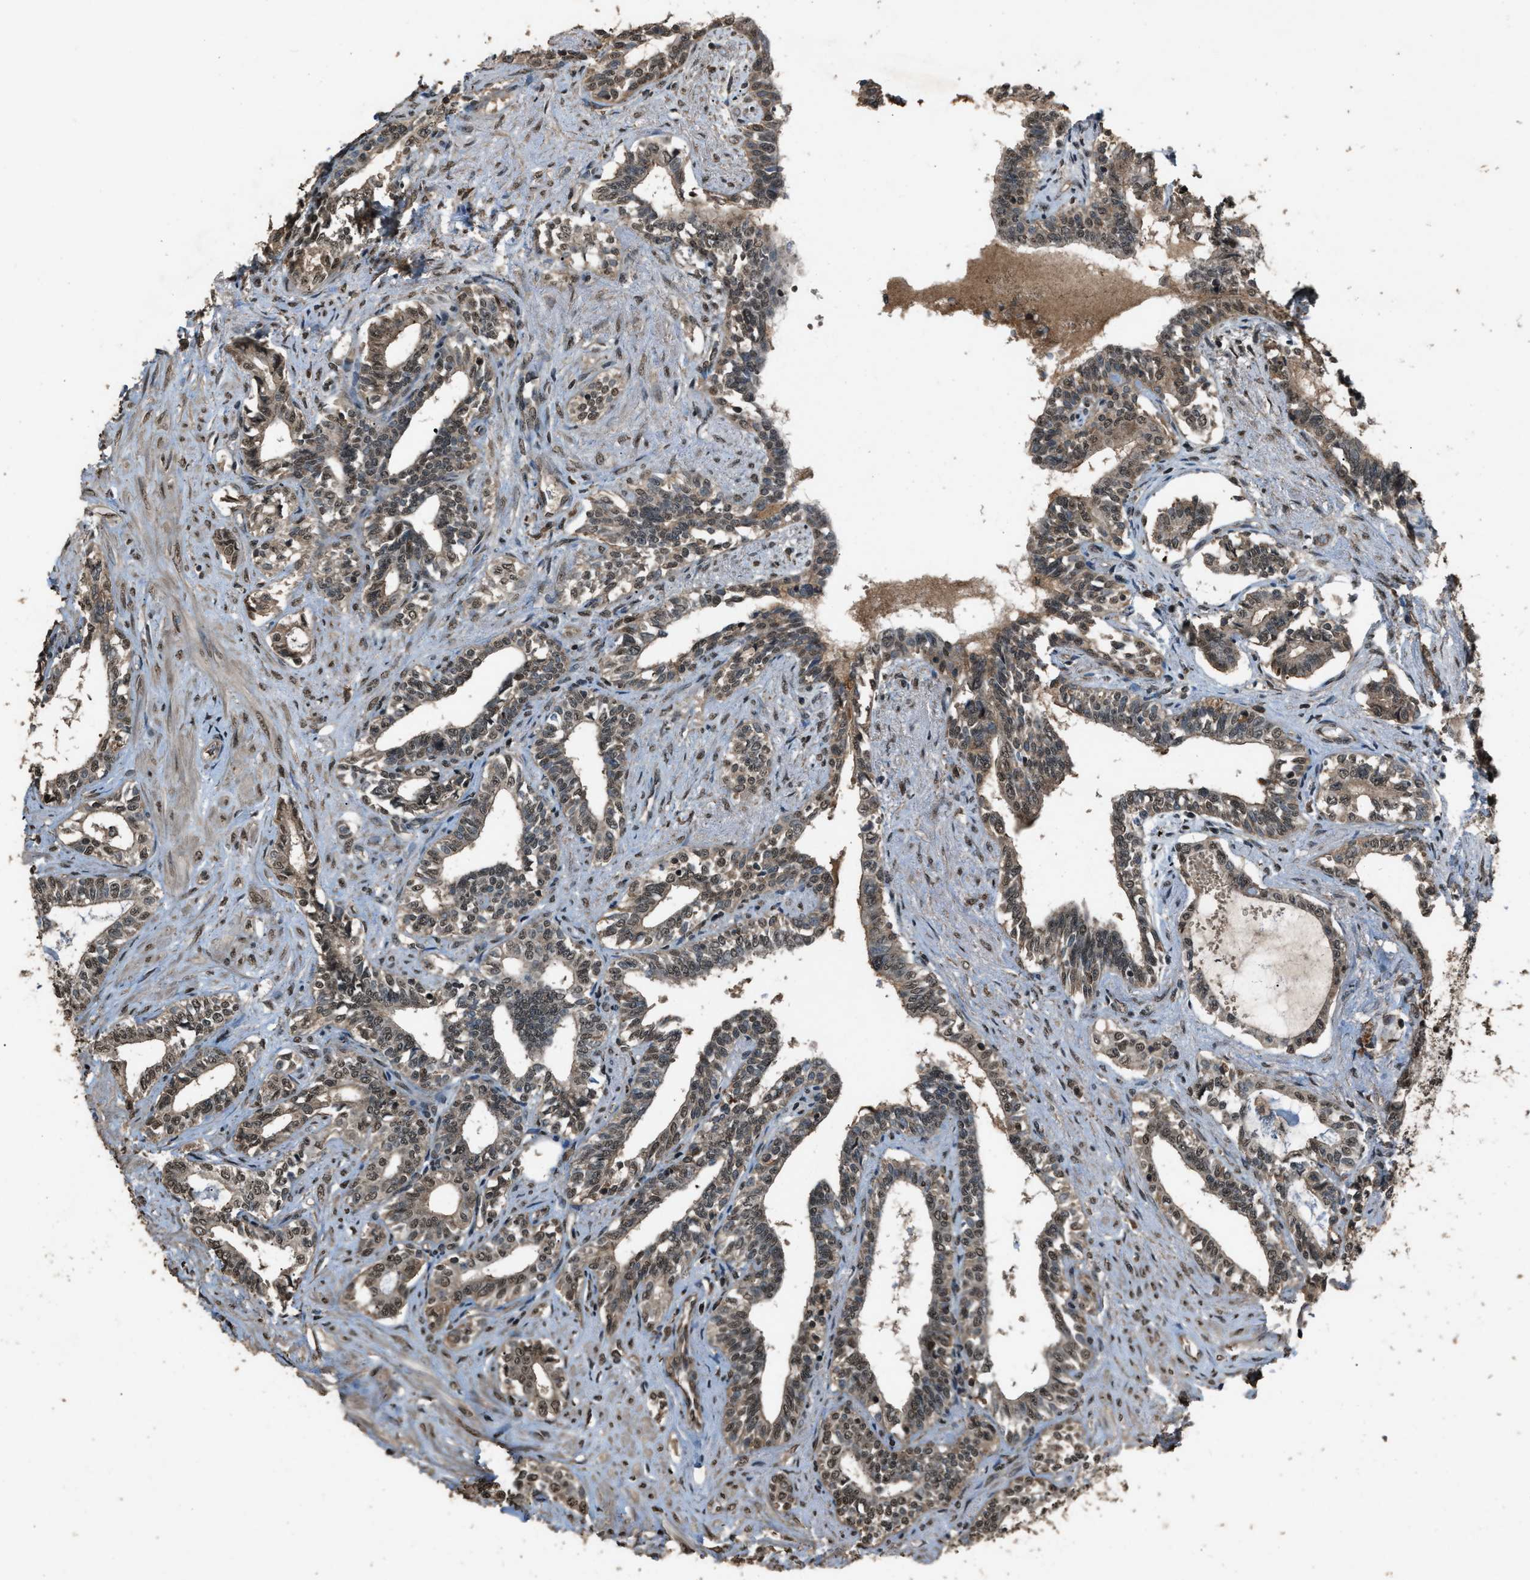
{"staining": {"intensity": "moderate", "quantity": ">75%", "location": "nuclear"}, "tissue": "seminal vesicle", "cell_type": "Glandular cells", "image_type": "normal", "snomed": [{"axis": "morphology", "description": "Normal tissue, NOS"}, {"axis": "morphology", "description": "Adenocarcinoma, High grade"}, {"axis": "topography", "description": "Prostate"}, {"axis": "topography", "description": "Seminal veicle"}], "caption": "Benign seminal vesicle was stained to show a protein in brown. There is medium levels of moderate nuclear staining in approximately >75% of glandular cells. The staining is performed using DAB (3,3'-diaminobenzidine) brown chromogen to label protein expression. The nuclei are counter-stained blue using hematoxylin.", "gene": "SERTAD2", "patient": {"sex": "male", "age": 55}}